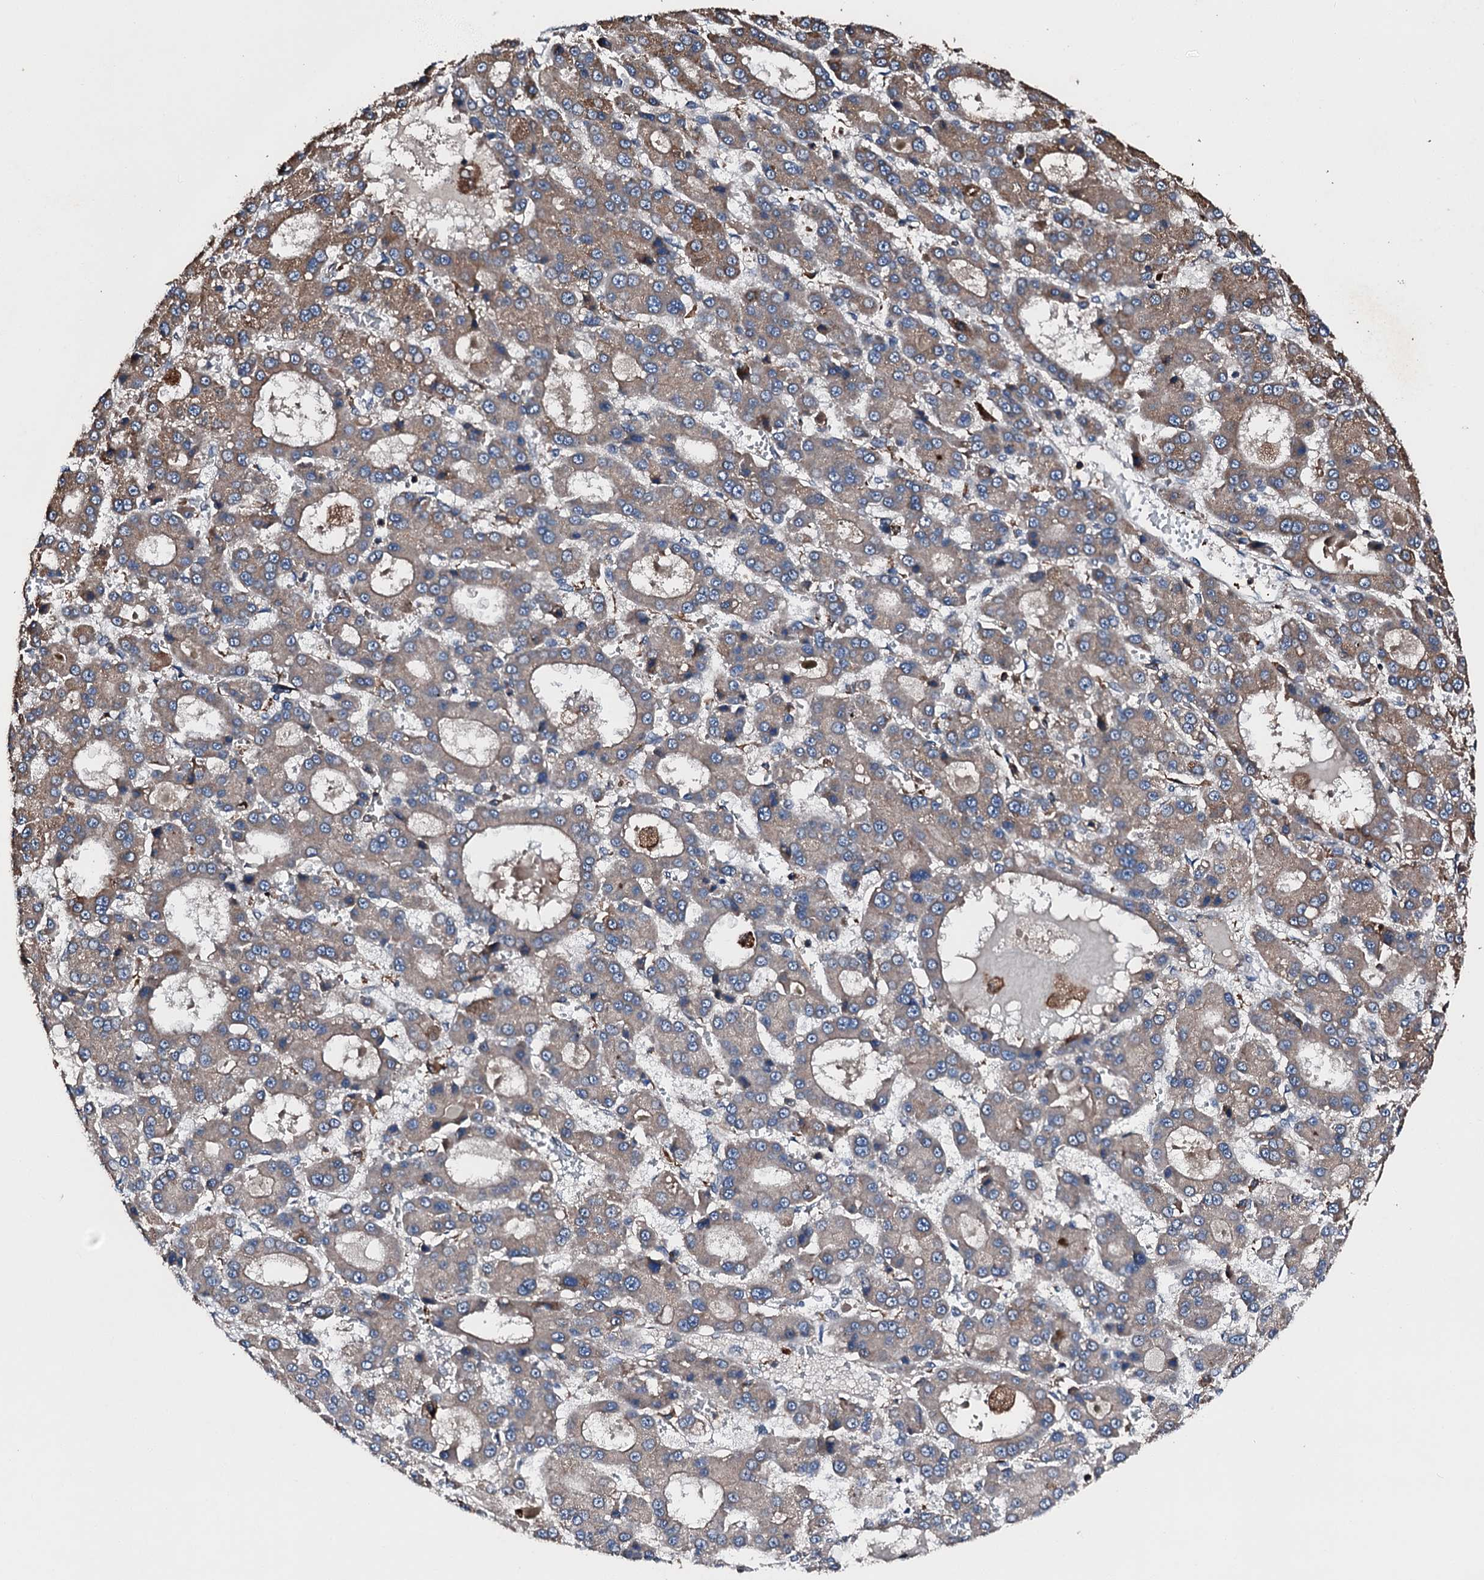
{"staining": {"intensity": "moderate", "quantity": "25%-75%", "location": "cytoplasmic/membranous"}, "tissue": "liver cancer", "cell_type": "Tumor cells", "image_type": "cancer", "snomed": [{"axis": "morphology", "description": "Carcinoma, Hepatocellular, NOS"}, {"axis": "topography", "description": "Liver"}], "caption": "Immunohistochemical staining of human liver cancer demonstrates medium levels of moderate cytoplasmic/membranous positivity in about 25%-75% of tumor cells. (DAB IHC, brown staining for protein, blue staining for nuclei).", "gene": "FGD4", "patient": {"sex": "male", "age": 70}}